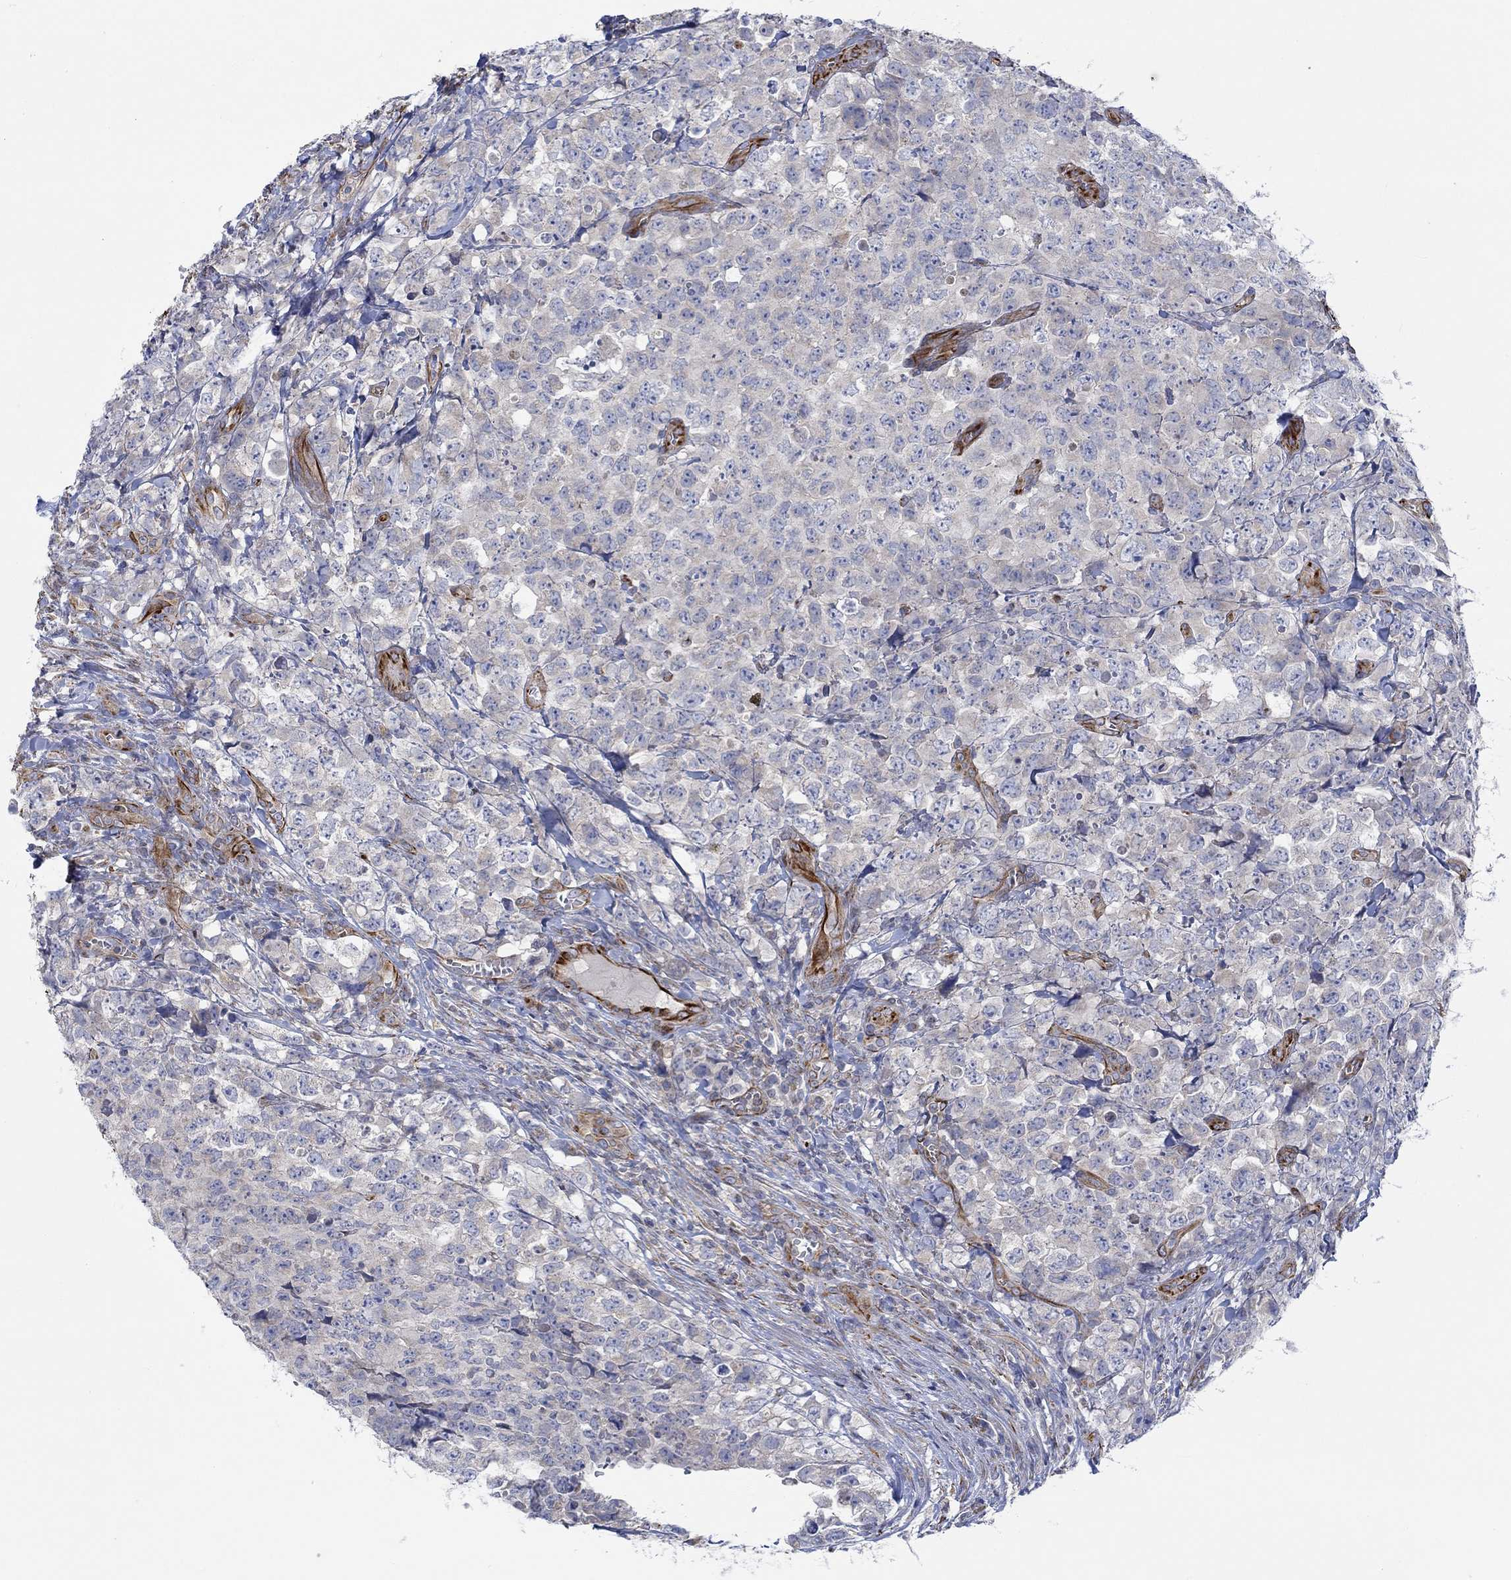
{"staining": {"intensity": "negative", "quantity": "none", "location": "none"}, "tissue": "testis cancer", "cell_type": "Tumor cells", "image_type": "cancer", "snomed": [{"axis": "morphology", "description": "Carcinoma, Embryonal, NOS"}, {"axis": "topography", "description": "Testis"}], "caption": "Human testis embryonal carcinoma stained for a protein using IHC demonstrates no expression in tumor cells.", "gene": "CAMK1D", "patient": {"sex": "male", "age": 23}}